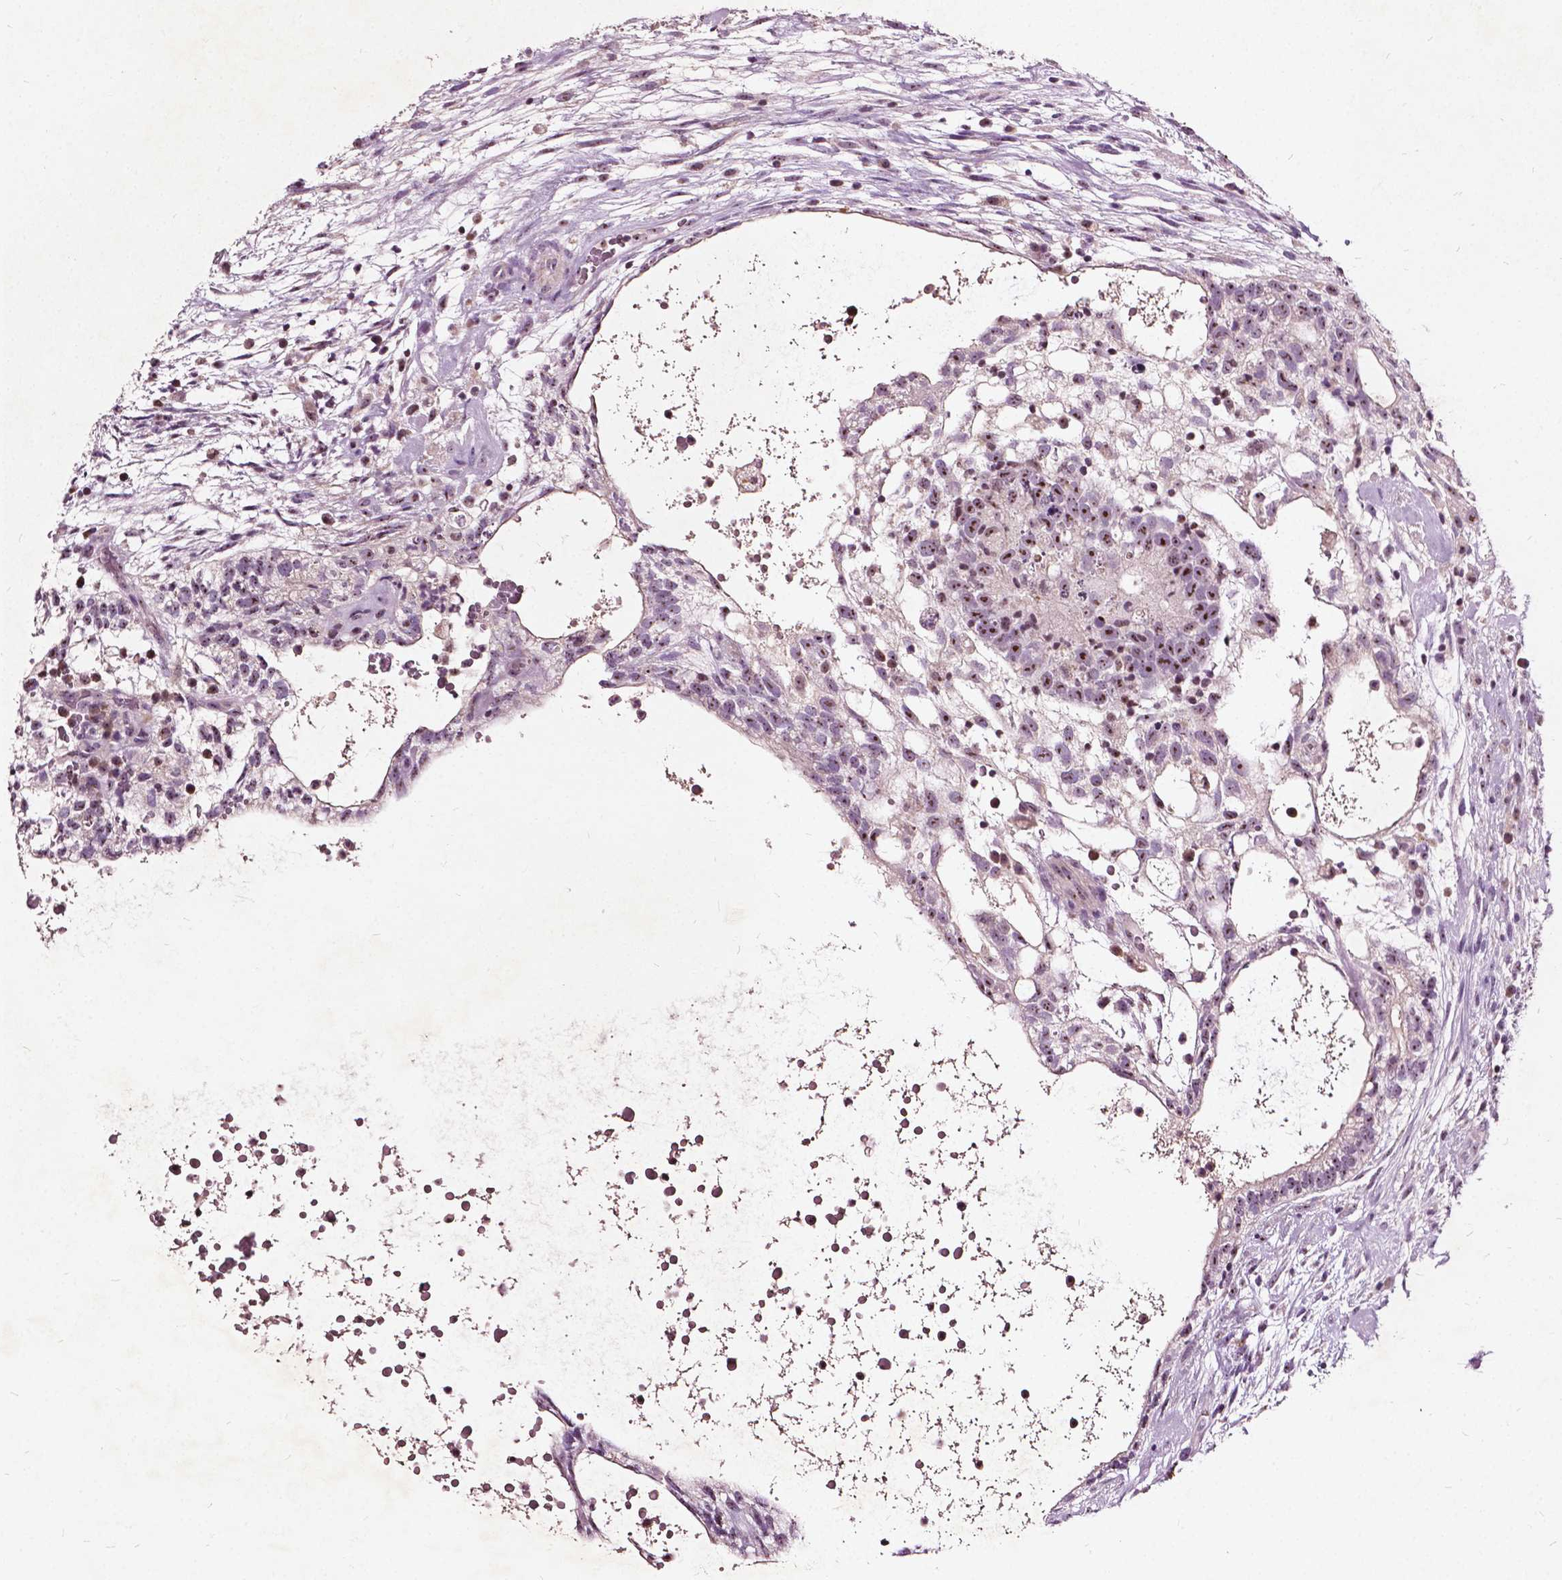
{"staining": {"intensity": "moderate", "quantity": ">75%", "location": "nuclear"}, "tissue": "testis cancer", "cell_type": "Tumor cells", "image_type": "cancer", "snomed": [{"axis": "morphology", "description": "Normal tissue, NOS"}, {"axis": "morphology", "description": "Carcinoma, Embryonal, NOS"}, {"axis": "topography", "description": "Testis"}], "caption": "Testis embryonal carcinoma stained for a protein displays moderate nuclear positivity in tumor cells. Nuclei are stained in blue.", "gene": "ODF3L2", "patient": {"sex": "male", "age": 32}}